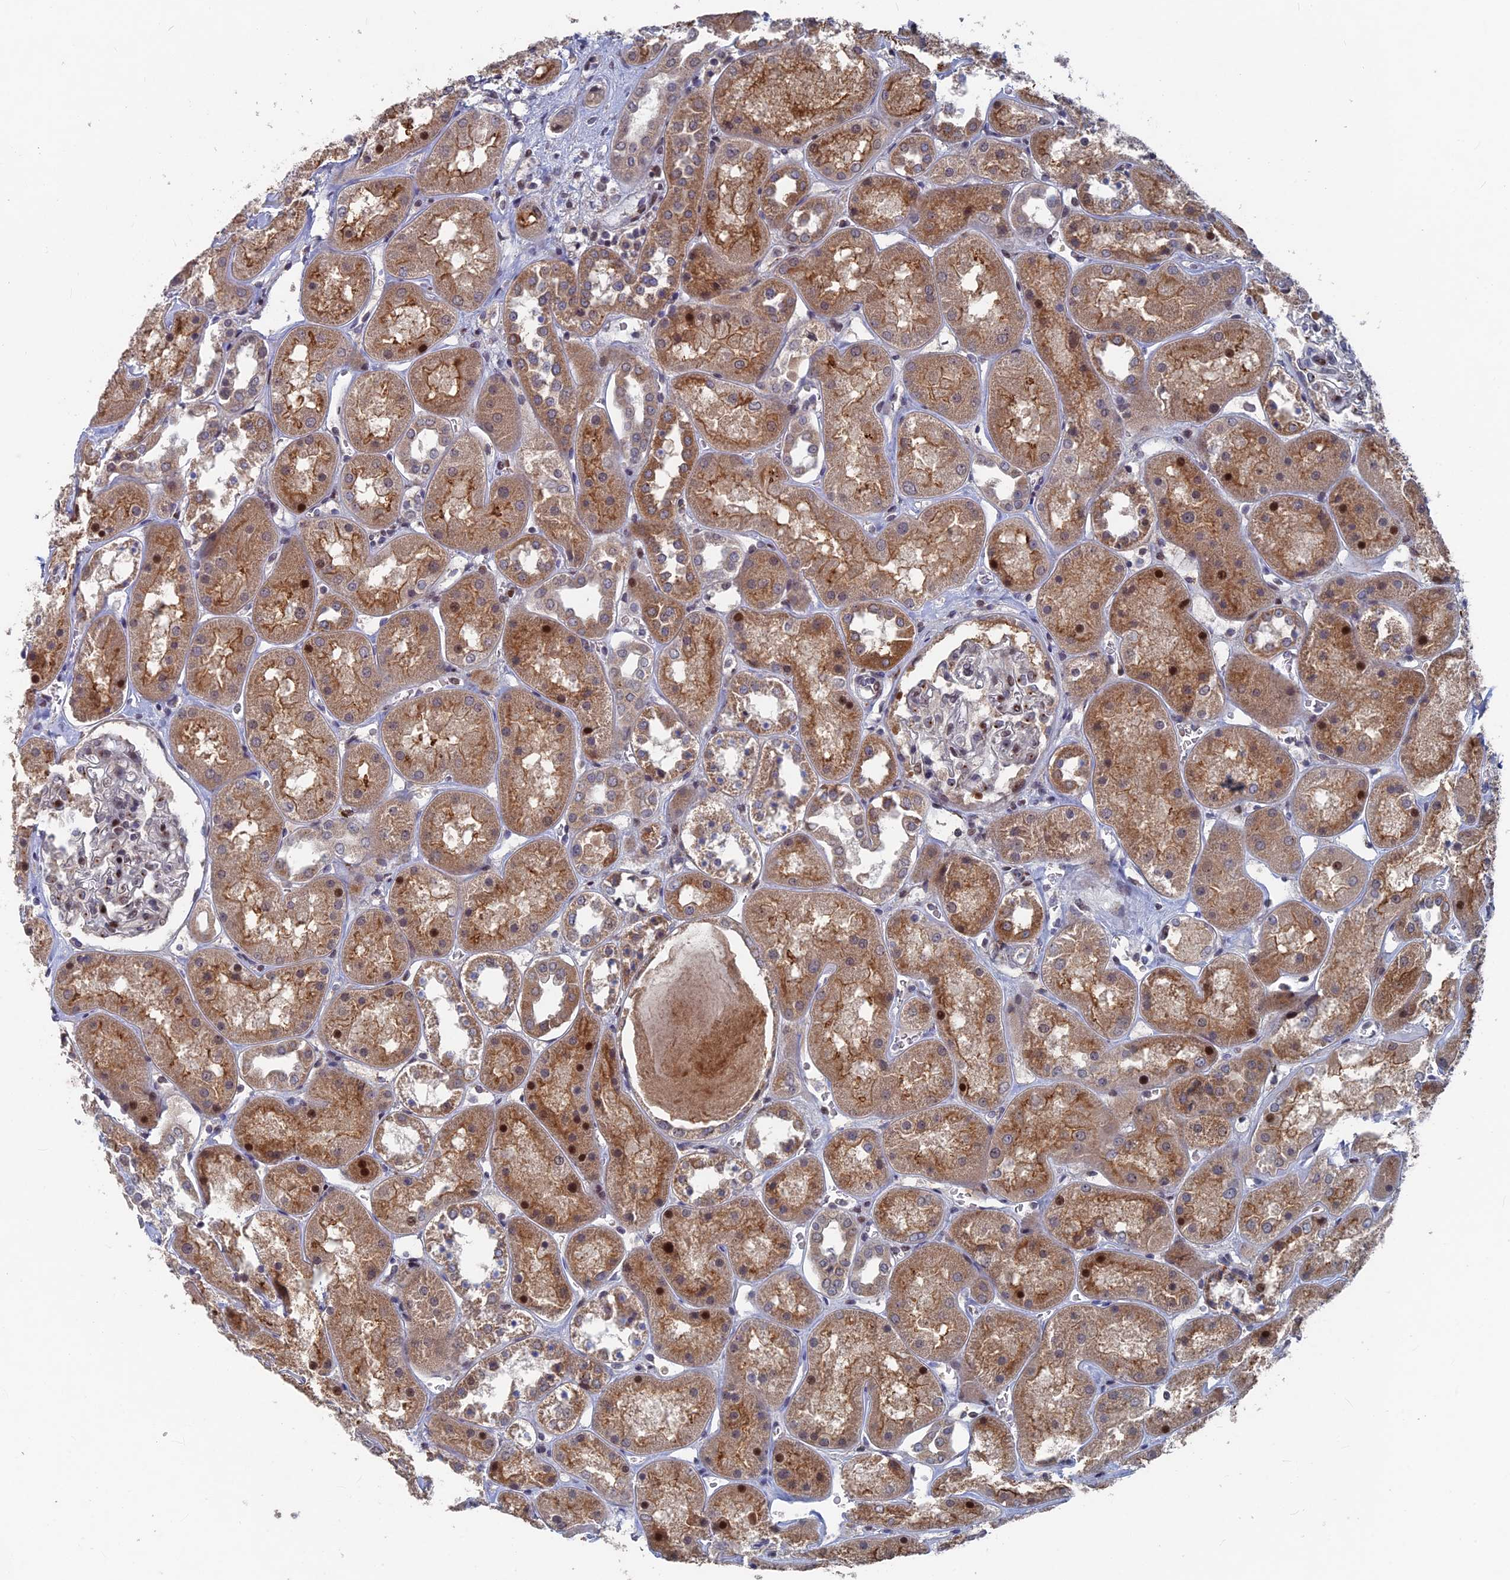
{"staining": {"intensity": "moderate", "quantity": "<25%", "location": "nuclear"}, "tissue": "kidney", "cell_type": "Cells in glomeruli", "image_type": "normal", "snomed": [{"axis": "morphology", "description": "Normal tissue, NOS"}, {"axis": "topography", "description": "Kidney"}], "caption": "This is an image of immunohistochemistry (IHC) staining of unremarkable kidney, which shows moderate staining in the nuclear of cells in glomeruli.", "gene": "SH3D21", "patient": {"sex": "male", "age": 70}}